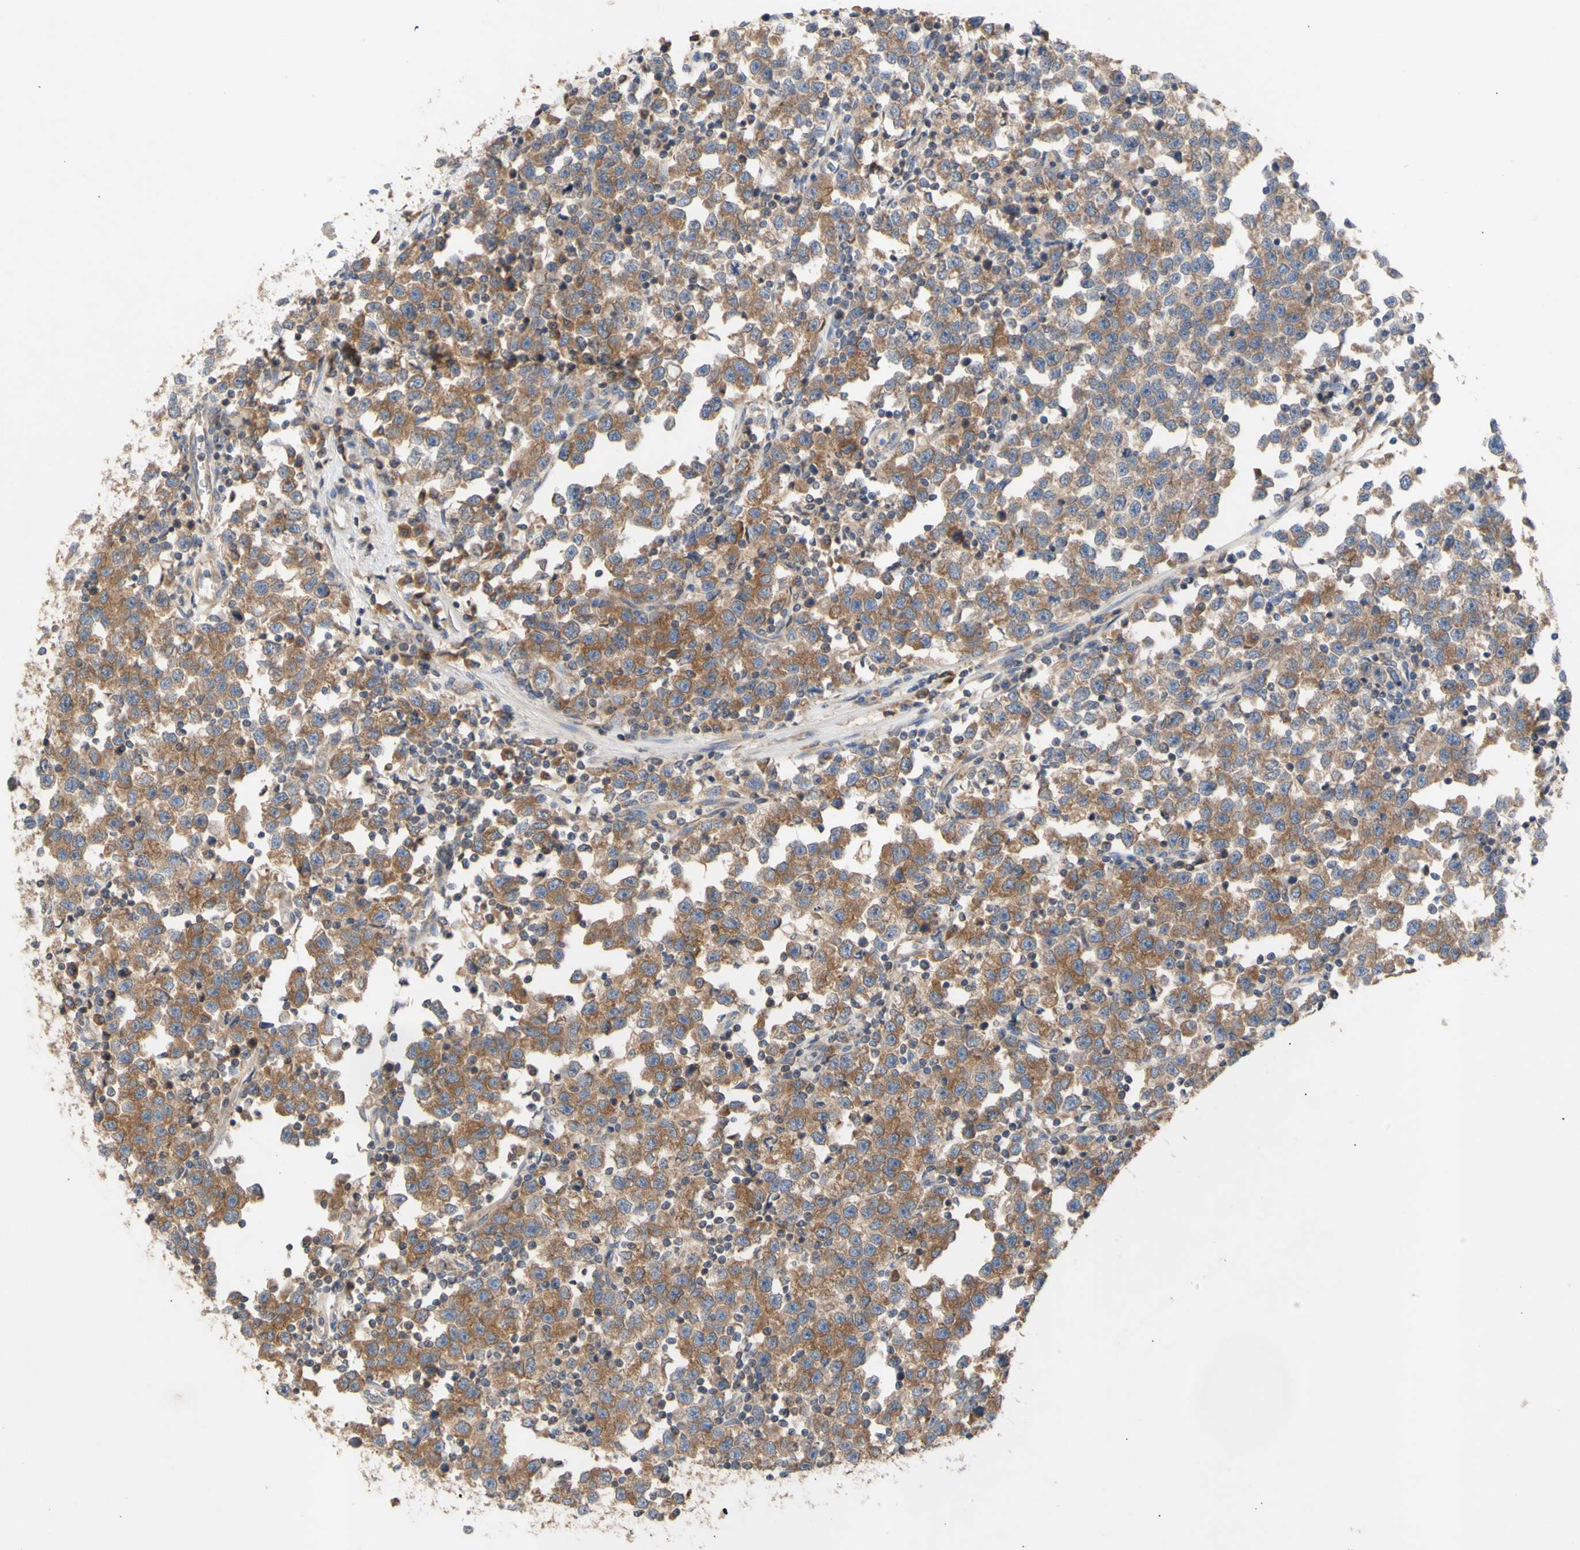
{"staining": {"intensity": "moderate", "quantity": ">75%", "location": "cytoplasmic/membranous"}, "tissue": "testis cancer", "cell_type": "Tumor cells", "image_type": "cancer", "snomed": [{"axis": "morphology", "description": "Seminoma, NOS"}, {"axis": "topography", "description": "Testis"}], "caption": "Testis seminoma stained with a protein marker reveals moderate staining in tumor cells.", "gene": "EIF2S3", "patient": {"sex": "male", "age": 43}}